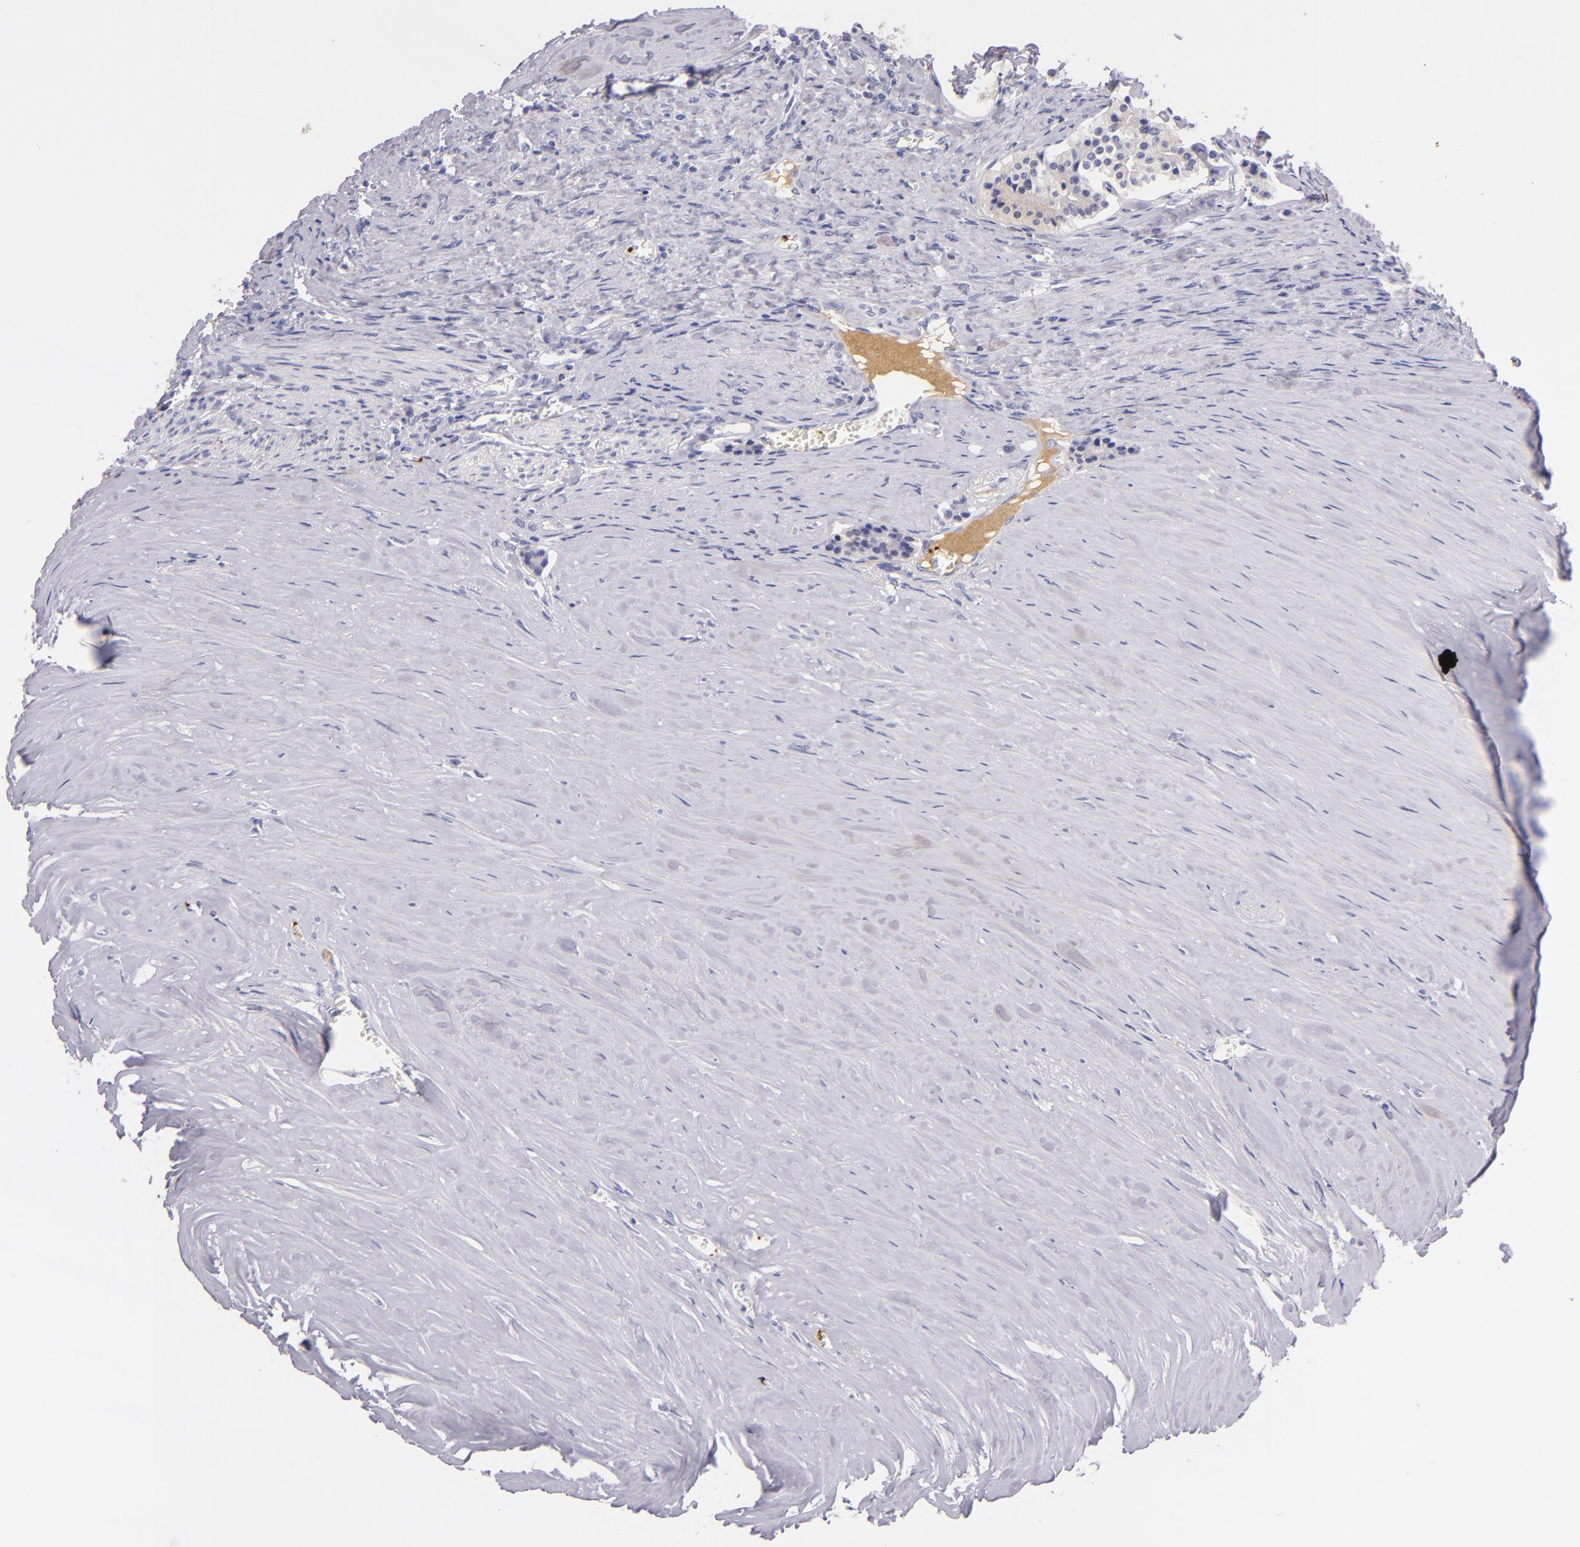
{"staining": {"intensity": "negative", "quantity": "none", "location": "none"}, "tissue": "carcinoid", "cell_type": "Tumor cells", "image_type": "cancer", "snomed": [{"axis": "morphology", "description": "Carcinoid, malignant, NOS"}, {"axis": "topography", "description": "Small intestine"}], "caption": "High power microscopy histopathology image of an IHC photomicrograph of malignant carcinoid, revealing no significant positivity in tumor cells. (Immunohistochemistry, brightfield microscopy, high magnification).", "gene": "GP1BA", "patient": {"sex": "male", "age": 63}}